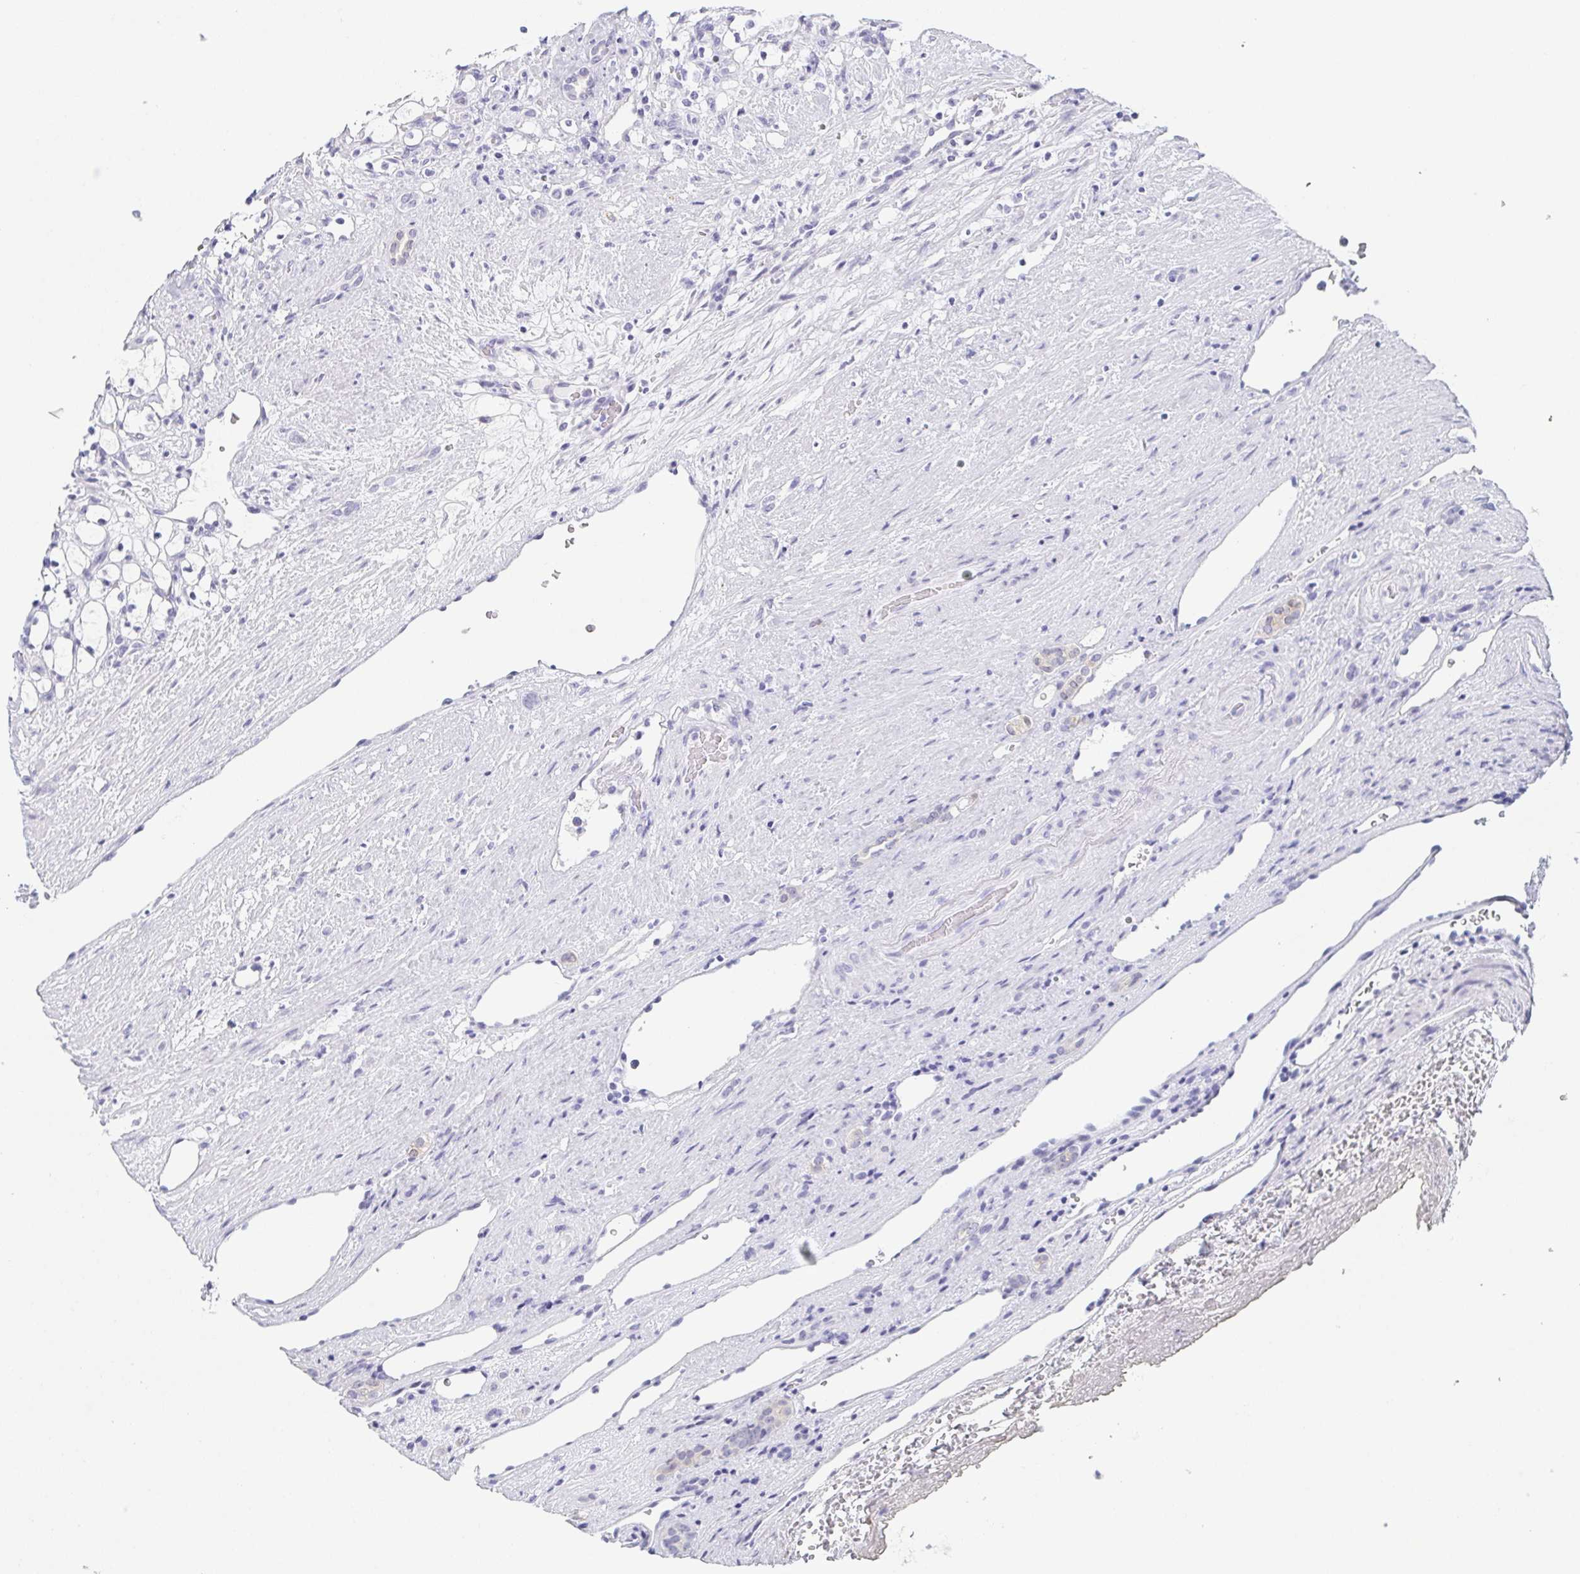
{"staining": {"intensity": "negative", "quantity": "none", "location": "none"}, "tissue": "renal cancer", "cell_type": "Tumor cells", "image_type": "cancer", "snomed": [{"axis": "morphology", "description": "Adenocarcinoma, NOS"}, {"axis": "topography", "description": "Kidney"}], "caption": "This is a image of immunohistochemistry (IHC) staining of renal adenocarcinoma, which shows no expression in tumor cells. The staining is performed using DAB (3,3'-diaminobenzidine) brown chromogen with nuclei counter-stained in using hematoxylin.", "gene": "REG4", "patient": {"sex": "female", "age": 69}}